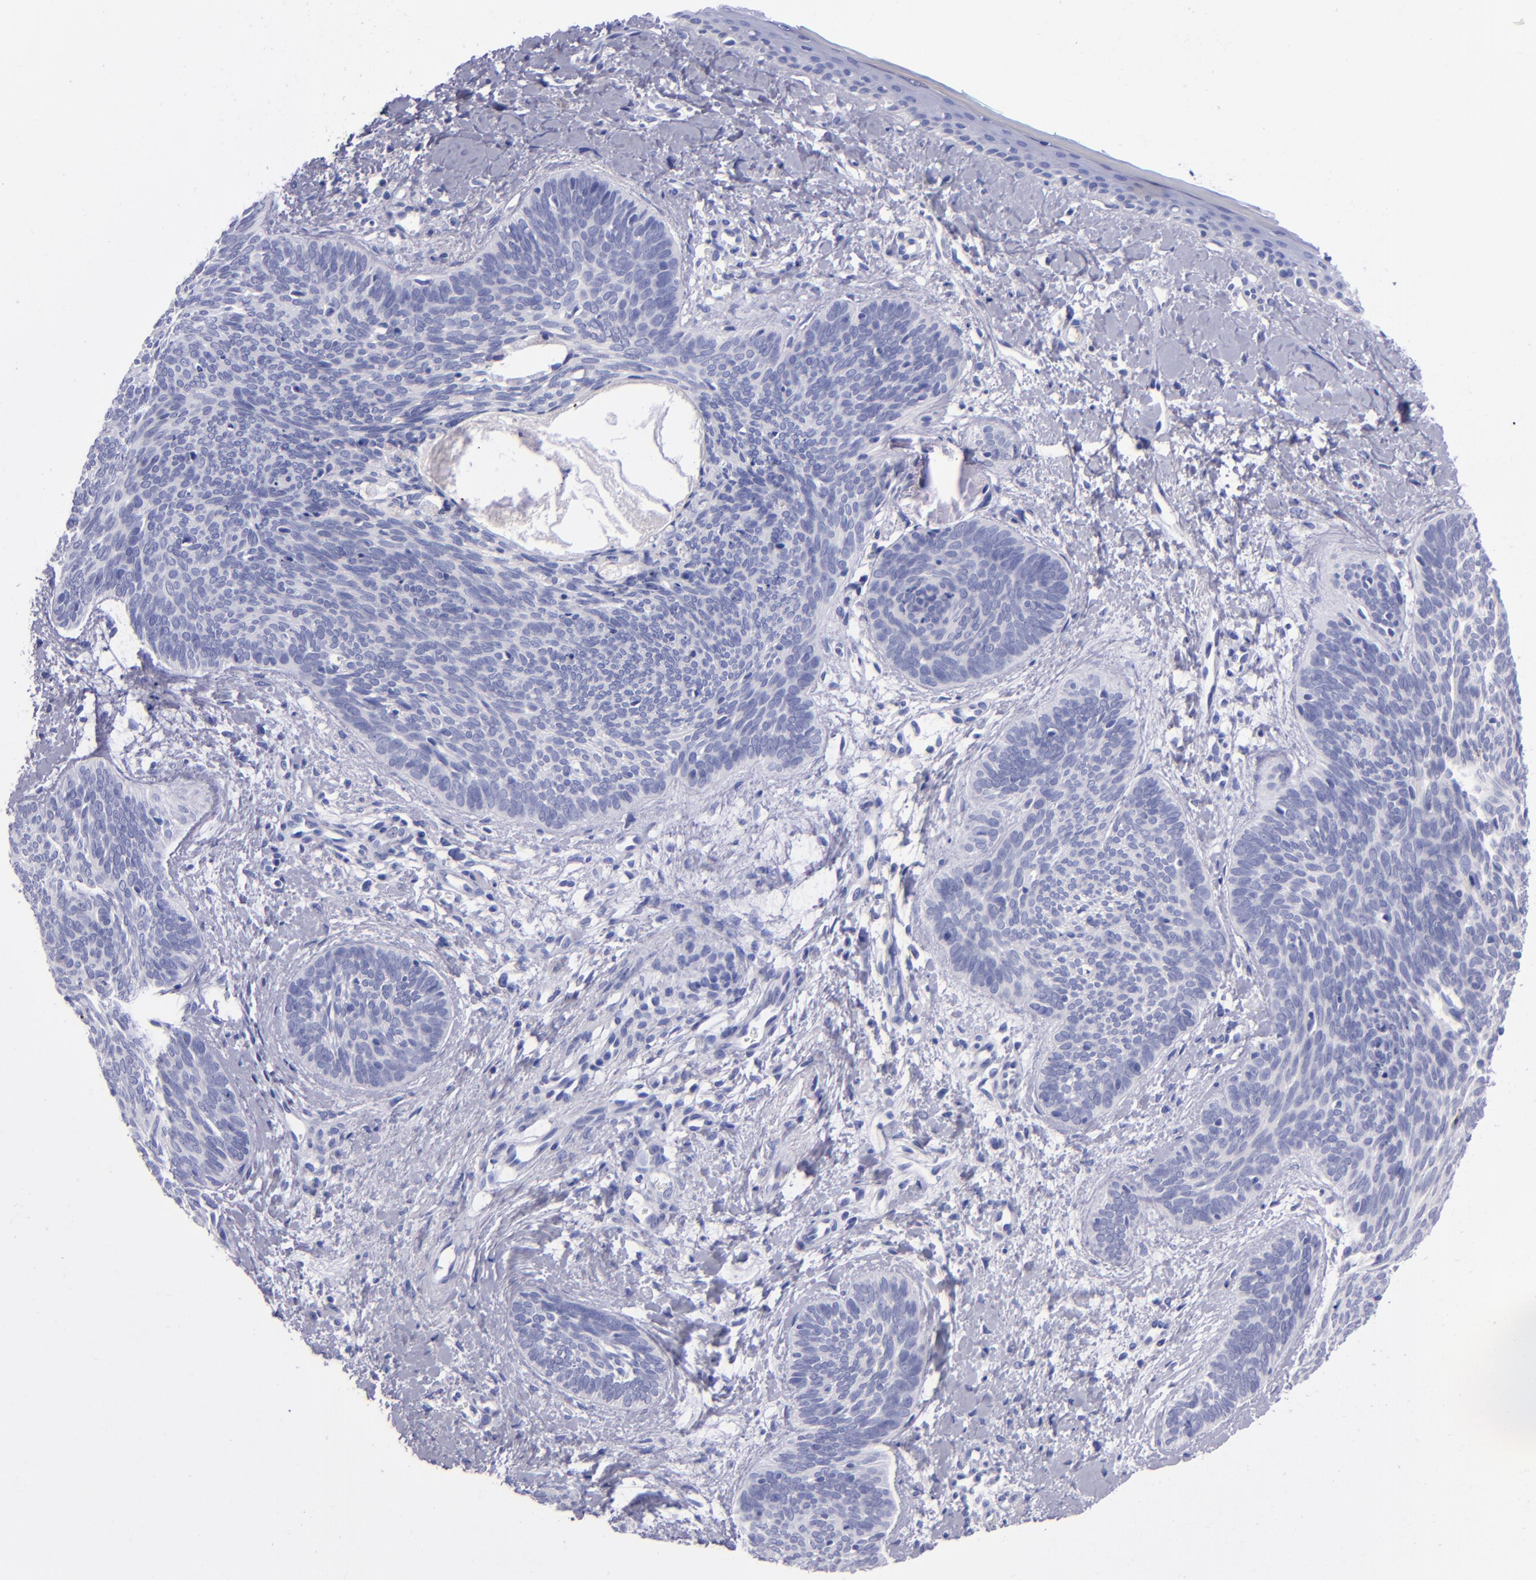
{"staining": {"intensity": "negative", "quantity": "none", "location": "none"}, "tissue": "skin cancer", "cell_type": "Tumor cells", "image_type": "cancer", "snomed": [{"axis": "morphology", "description": "Basal cell carcinoma"}, {"axis": "topography", "description": "Skin"}], "caption": "The immunohistochemistry histopathology image has no significant staining in tumor cells of skin basal cell carcinoma tissue.", "gene": "CD37", "patient": {"sex": "female", "age": 81}}